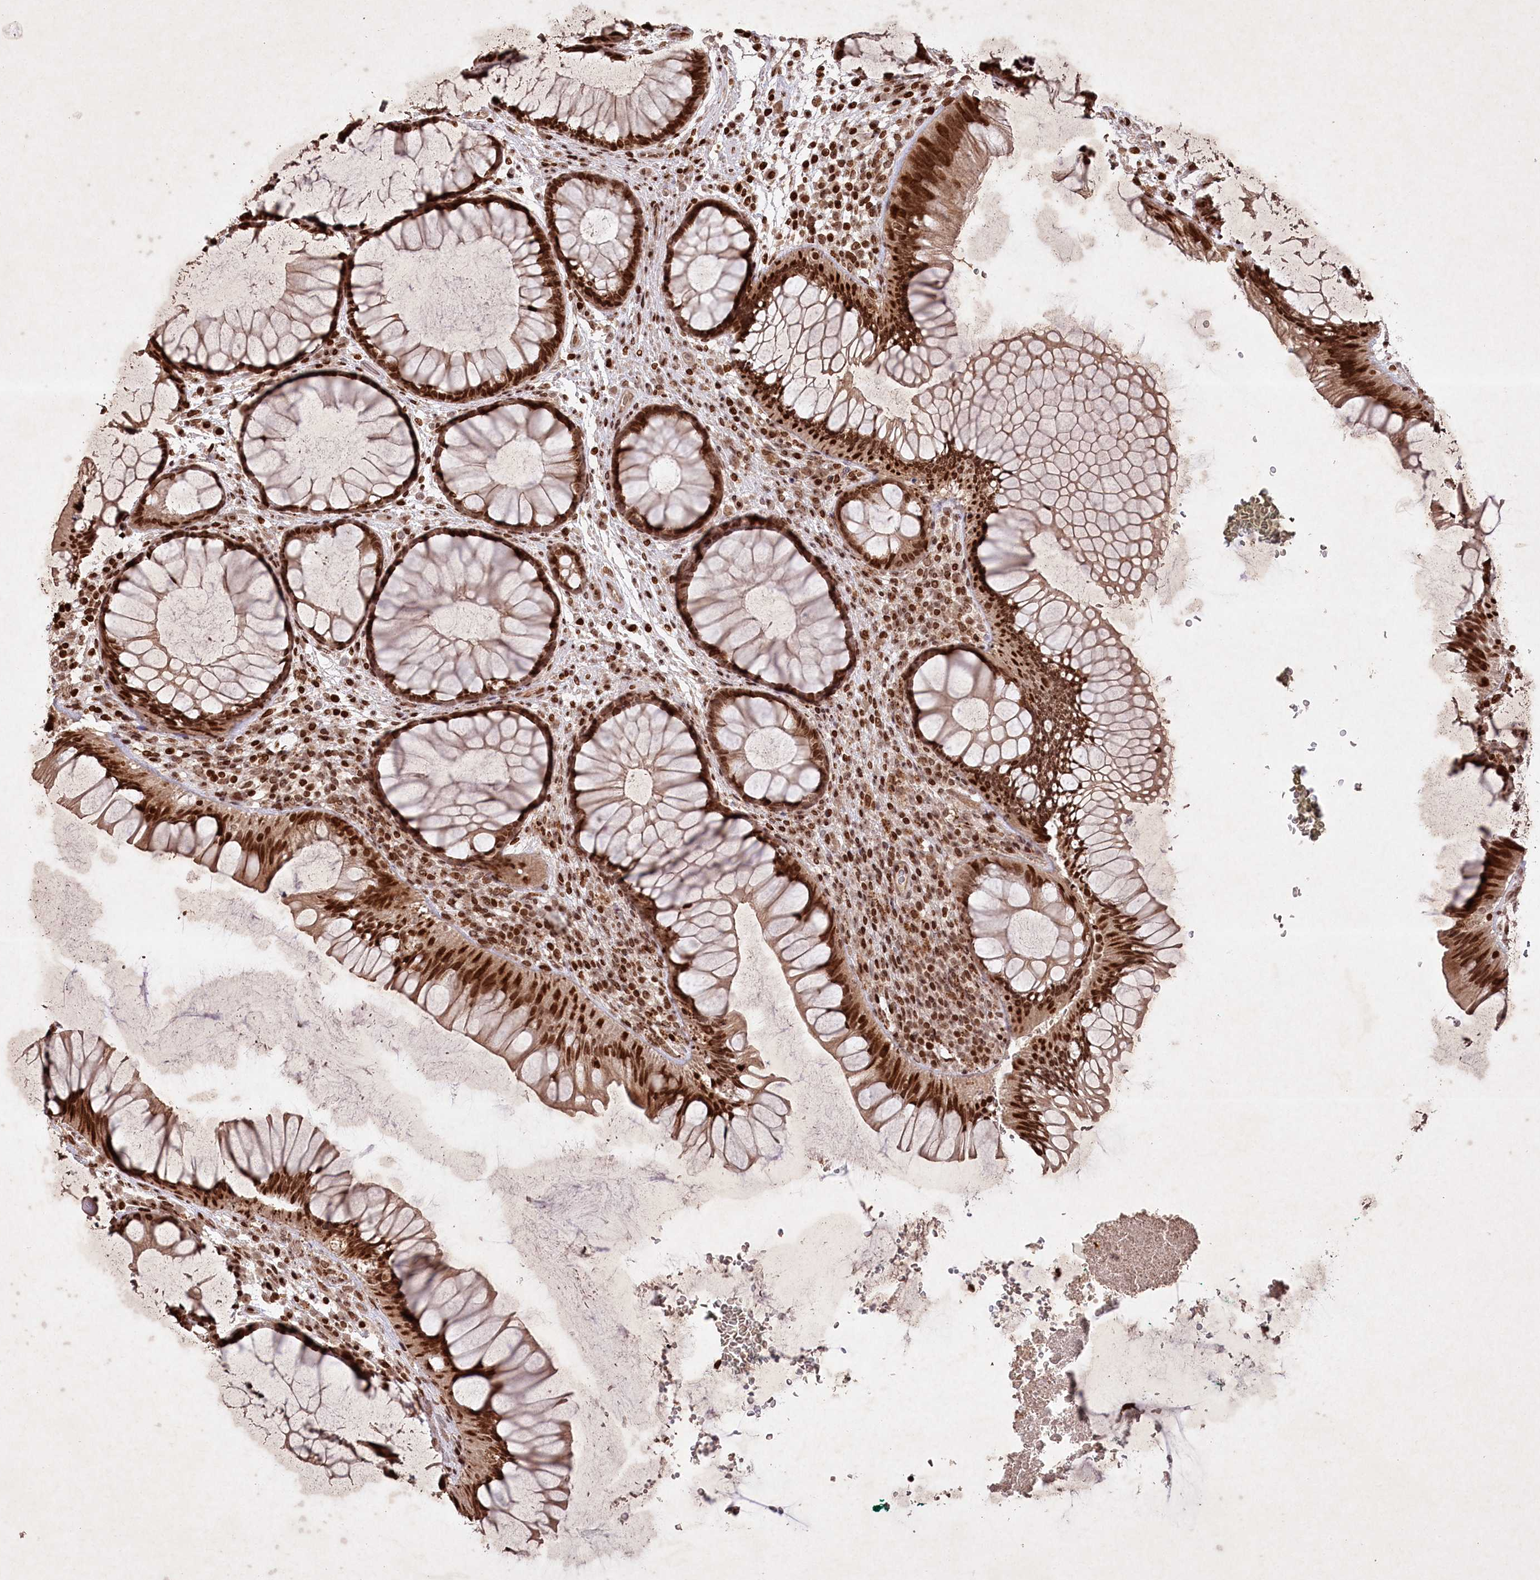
{"staining": {"intensity": "strong", "quantity": ">75%", "location": "nuclear"}, "tissue": "rectum", "cell_type": "Glandular cells", "image_type": "normal", "snomed": [{"axis": "morphology", "description": "Normal tissue, NOS"}, {"axis": "topography", "description": "Rectum"}], "caption": "Glandular cells demonstrate strong nuclear staining in approximately >75% of cells in benign rectum. Nuclei are stained in blue.", "gene": "CCSER2", "patient": {"sex": "male", "age": 51}}